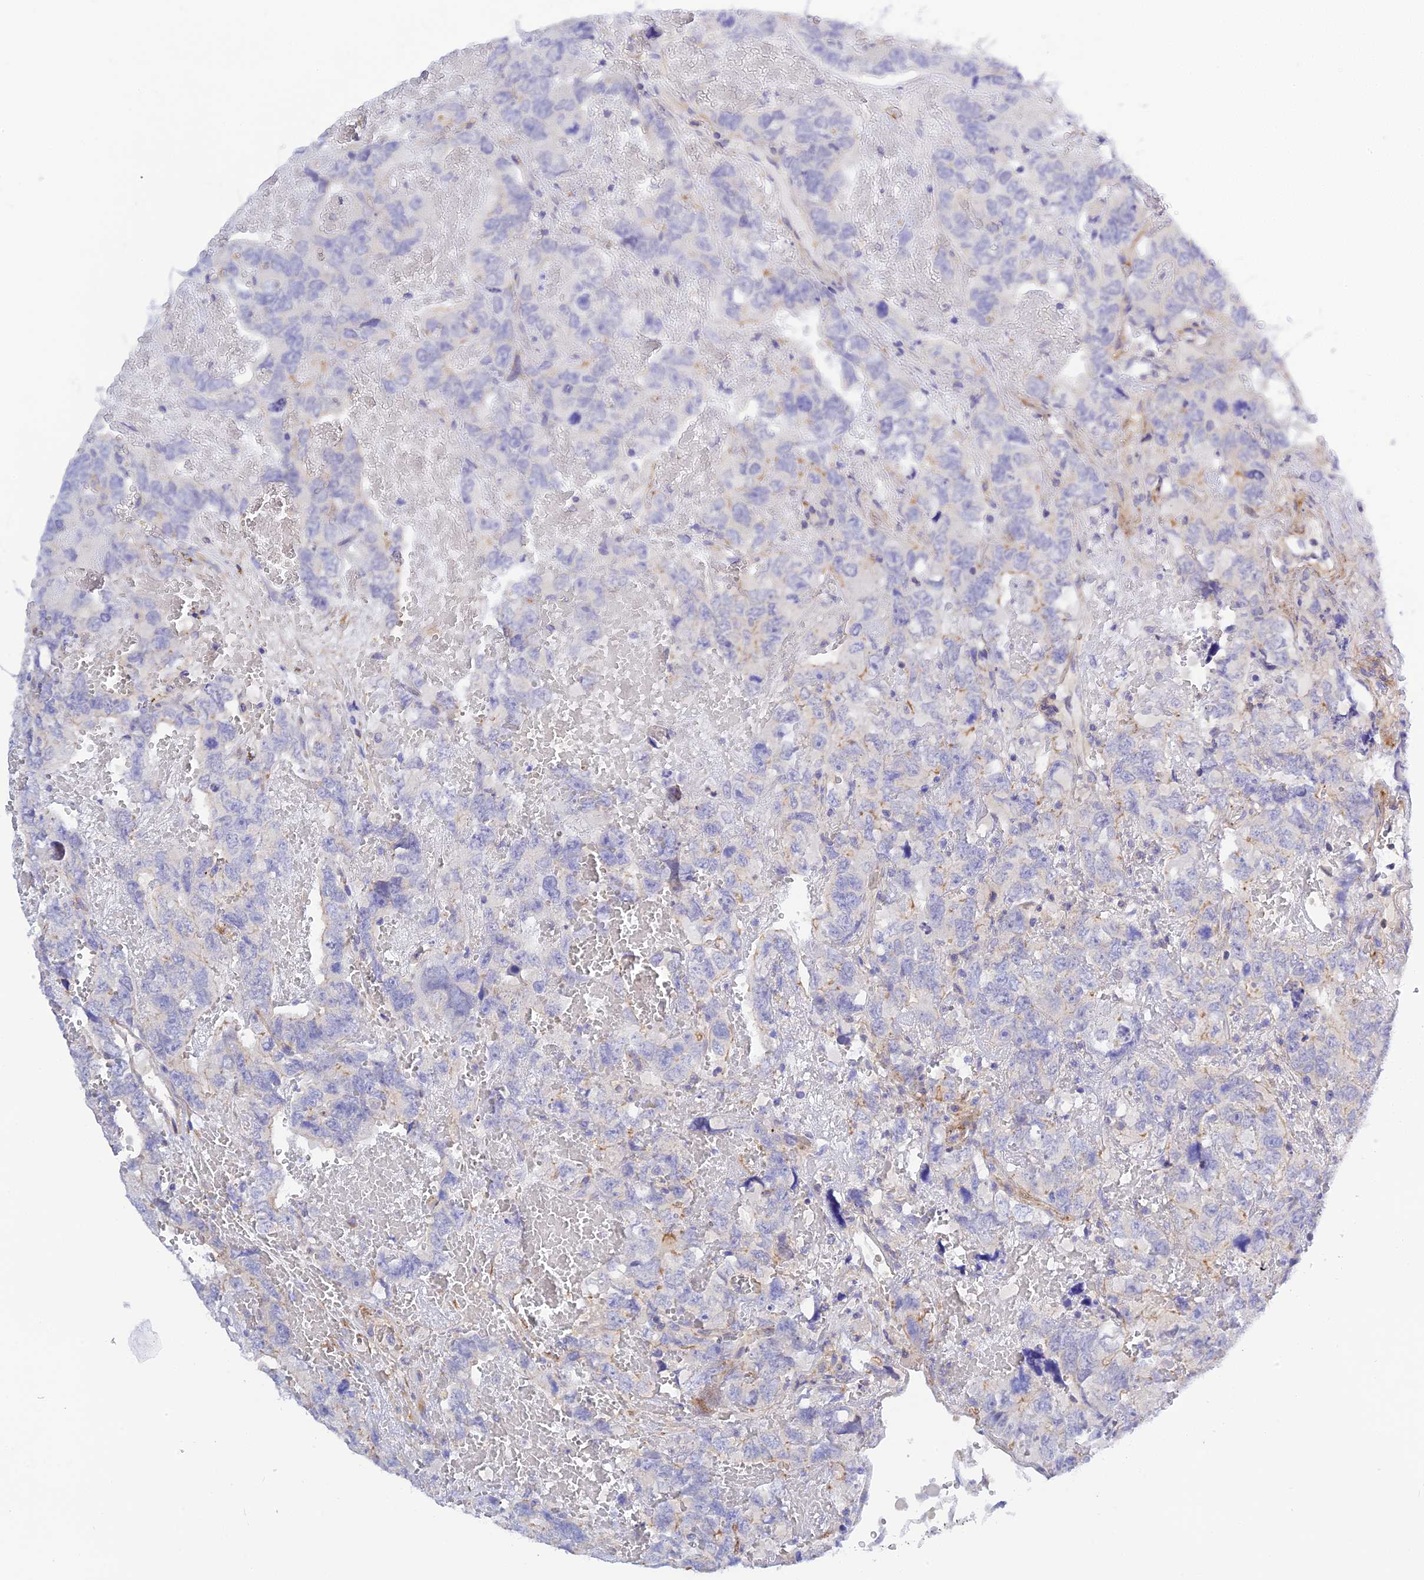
{"staining": {"intensity": "negative", "quantity": "none", "location": "none"}, "tissue": "testis cancer", "cell_type": "Tumor cells", "image_type": "cancer", "snomed": [{"axis": "morphology", "description": "Carcinoma, Embryonal, NOS"}, {"axis": "topography", "description": "Testis"}], "caption": "There is no significant staining in tumor cells of testis embryonal carcinoma.", "gene": "ZDHHC16", "patient": {"sex": "male", "age": 45}}